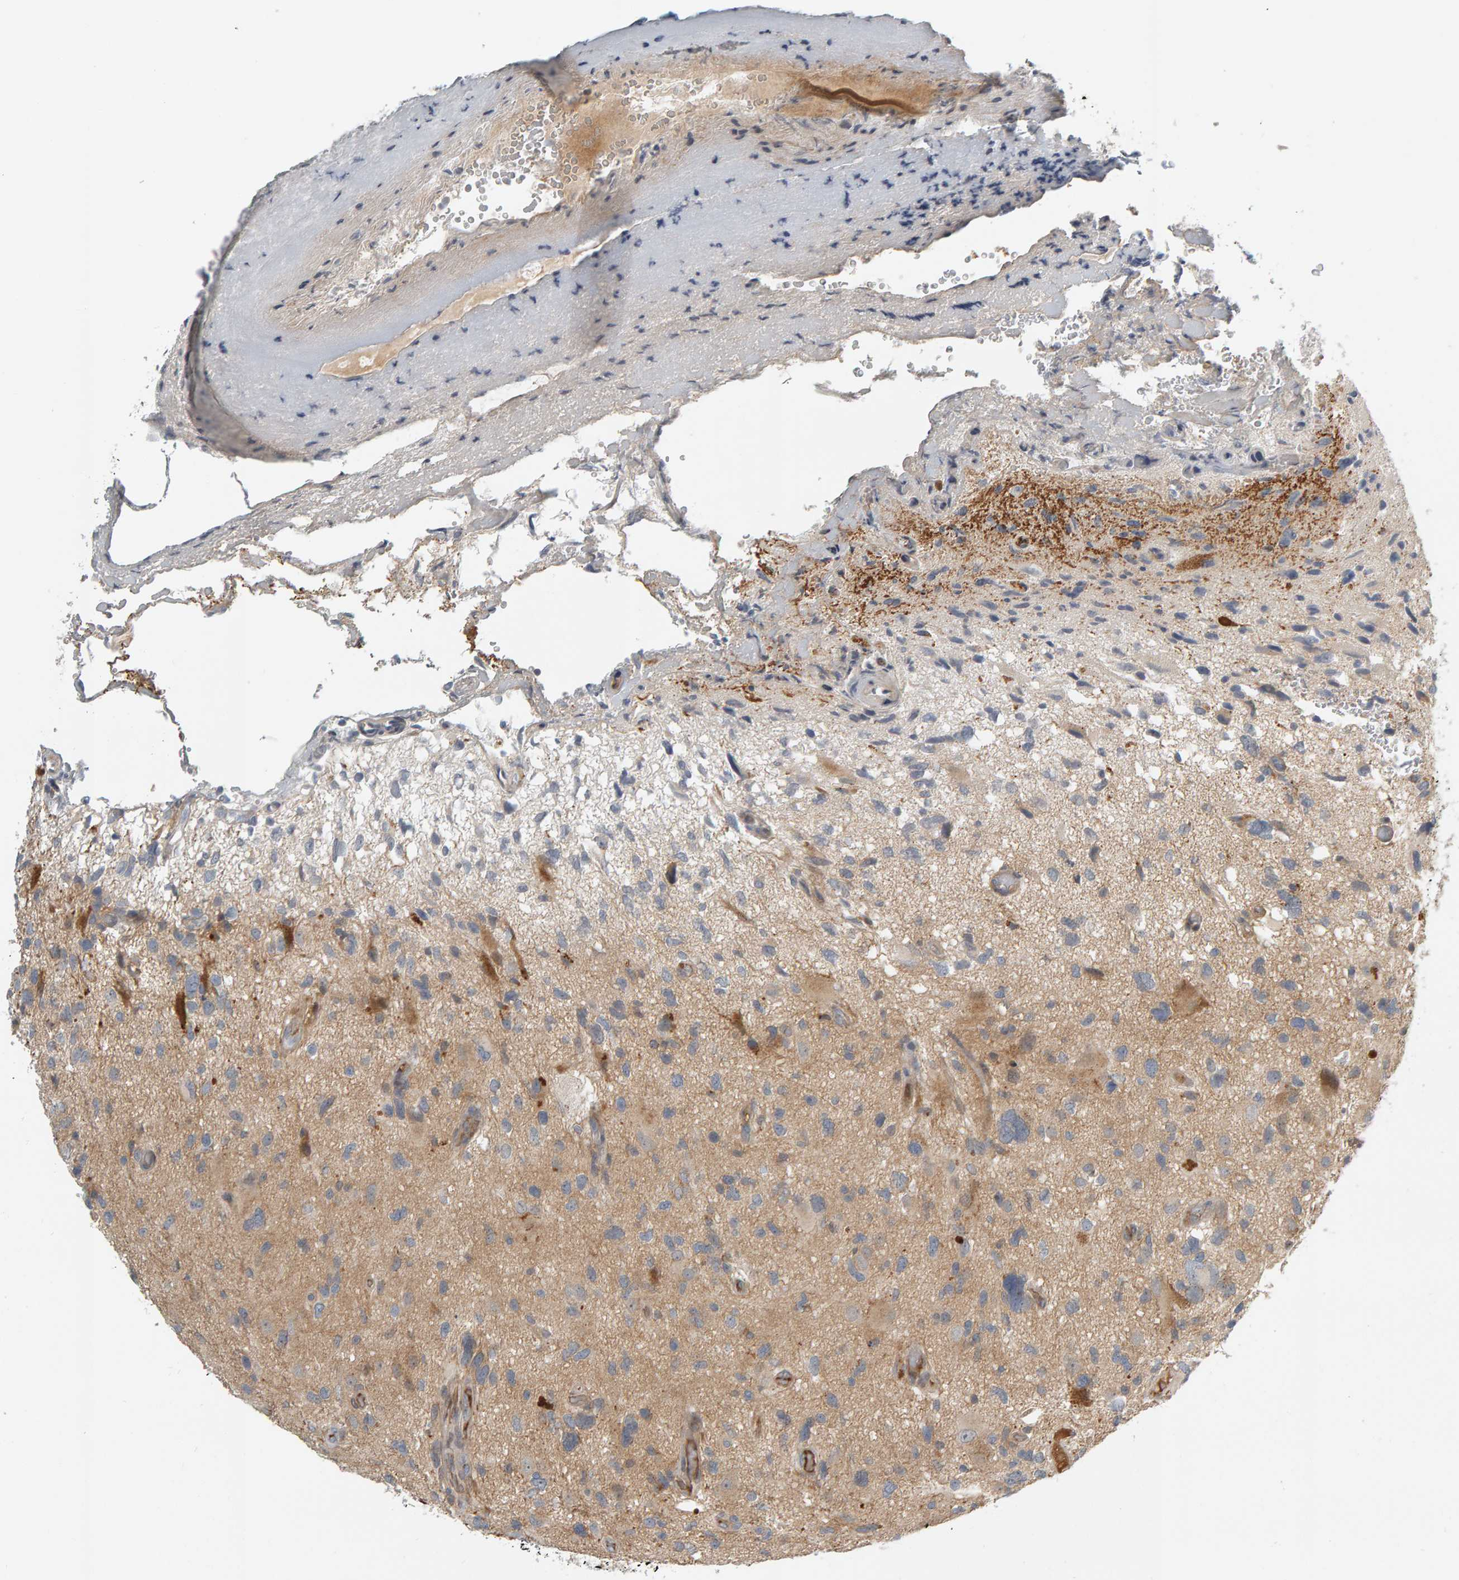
{"staining": {"intensity": "moderate", "quantity": "25%-75%", "location": "cytoplasmic/membranous"}, "tissue": "glioma", "cell_type": "Tumor cells", "image_type": "cancer", "snomed": [{"axis": "morphology", "description": "Glioma, malignant, High grade"}, {"axis": "topography", "description": "Brain"}], "caption": "IHC (DAB (3,3'-diaminobenzidine)) staining of glioma demonstrates moderate cytoplasmic/membranous protein staining in about 25%-75% of tumor cells.", "gene": "ZNF160", "patient": {"sex": "male", "age": 33}}